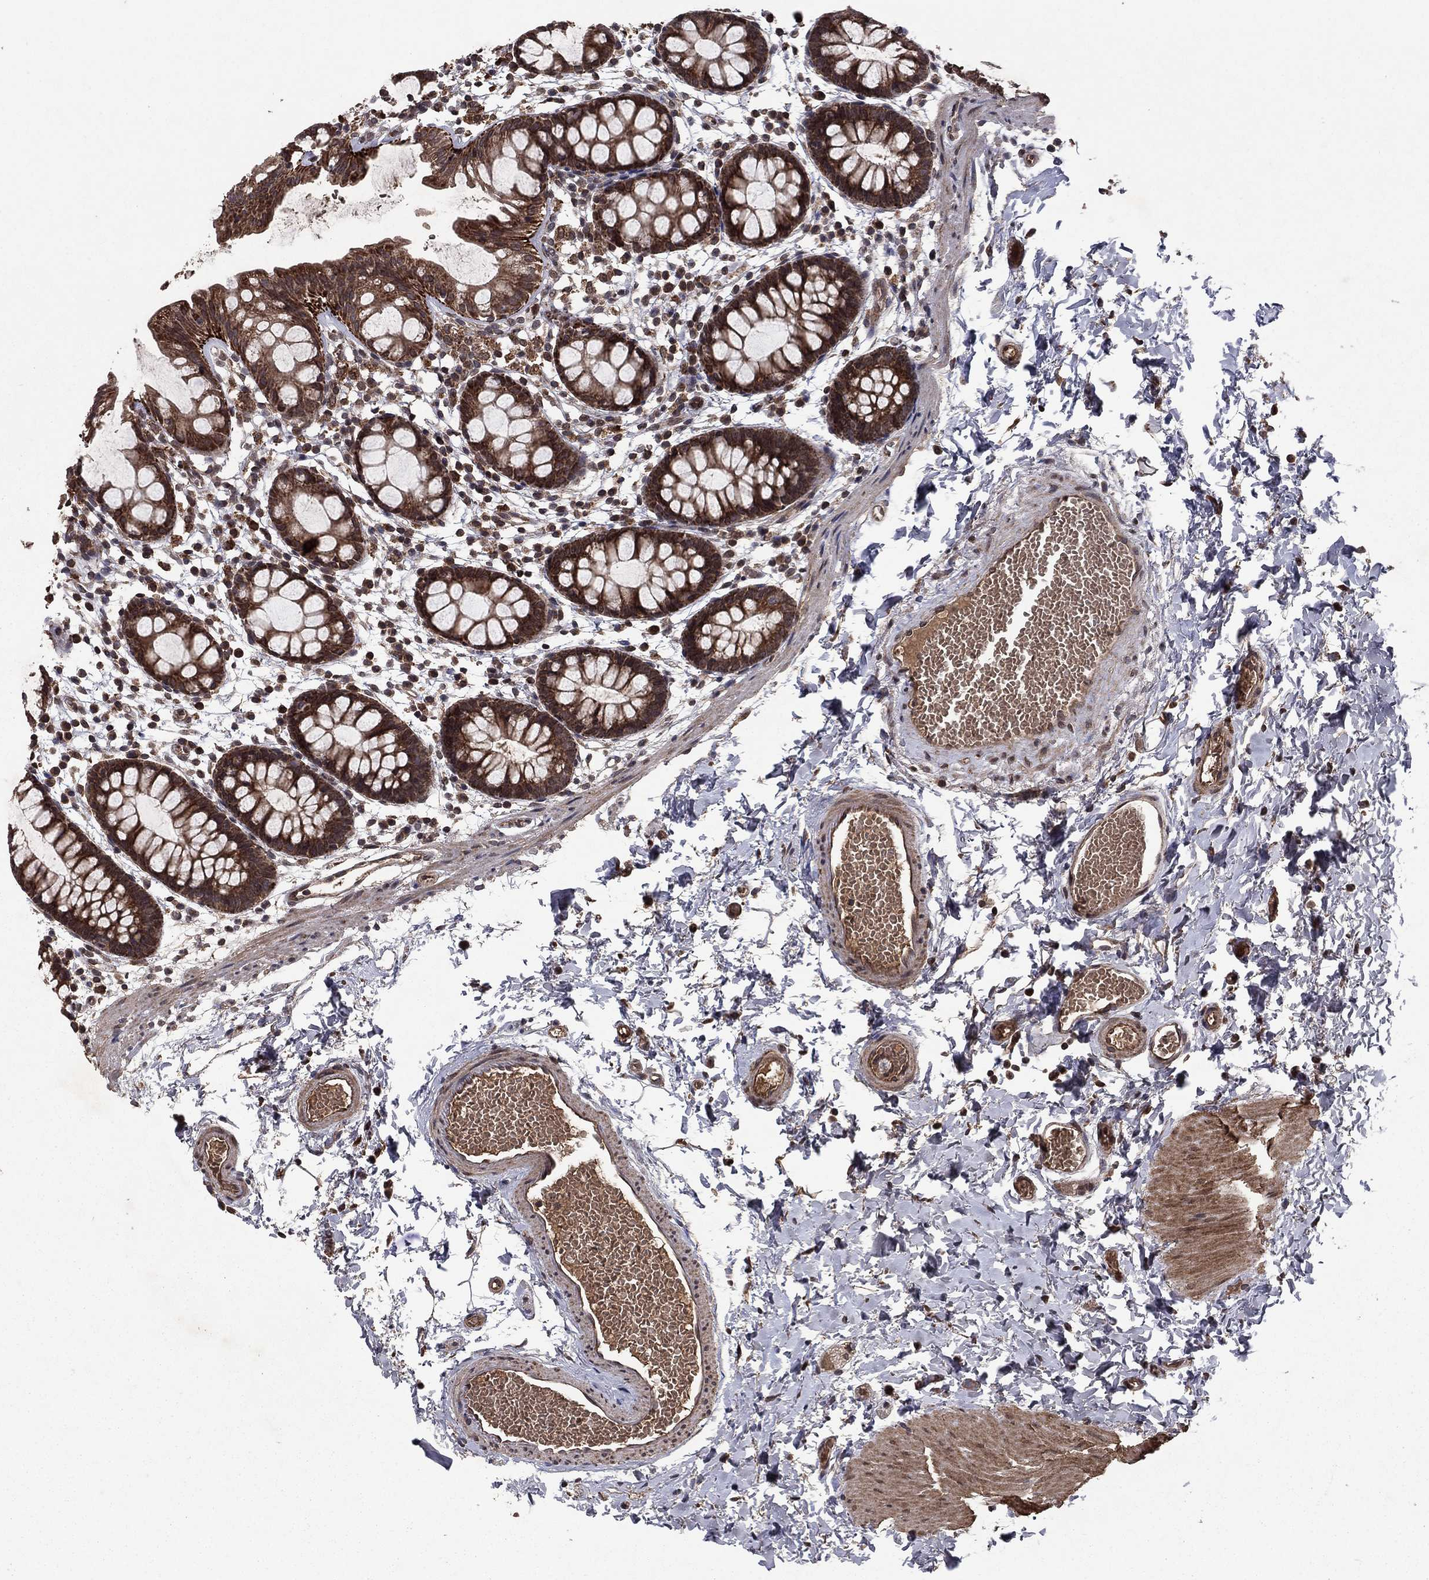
{"staining": {"intensity": "strong", "quantity": ">75%", "location": "cytoplasmic/membranous"}, "tissue": "rectum", "cell_type": "Glandular cells", "image_type": "normal", "snomed": [{"axis": "morphology", "description": "Normal tissue, NOS"}, {"axis": "topography", "description": "Rectum"}], "caption": "Immunohistochemistry (IHC) histopathology image of normal rectum: human rectum stained using immunohistochemistry (IHC) exhibits high levels of strong protein expression localized specifically in the cytoplasmic/membranous of glandular cells, appearing as a cytoplasmic/membranous brown color.", "gene": "DHRS1", "patient": {"sex": "male", "age": 57}}